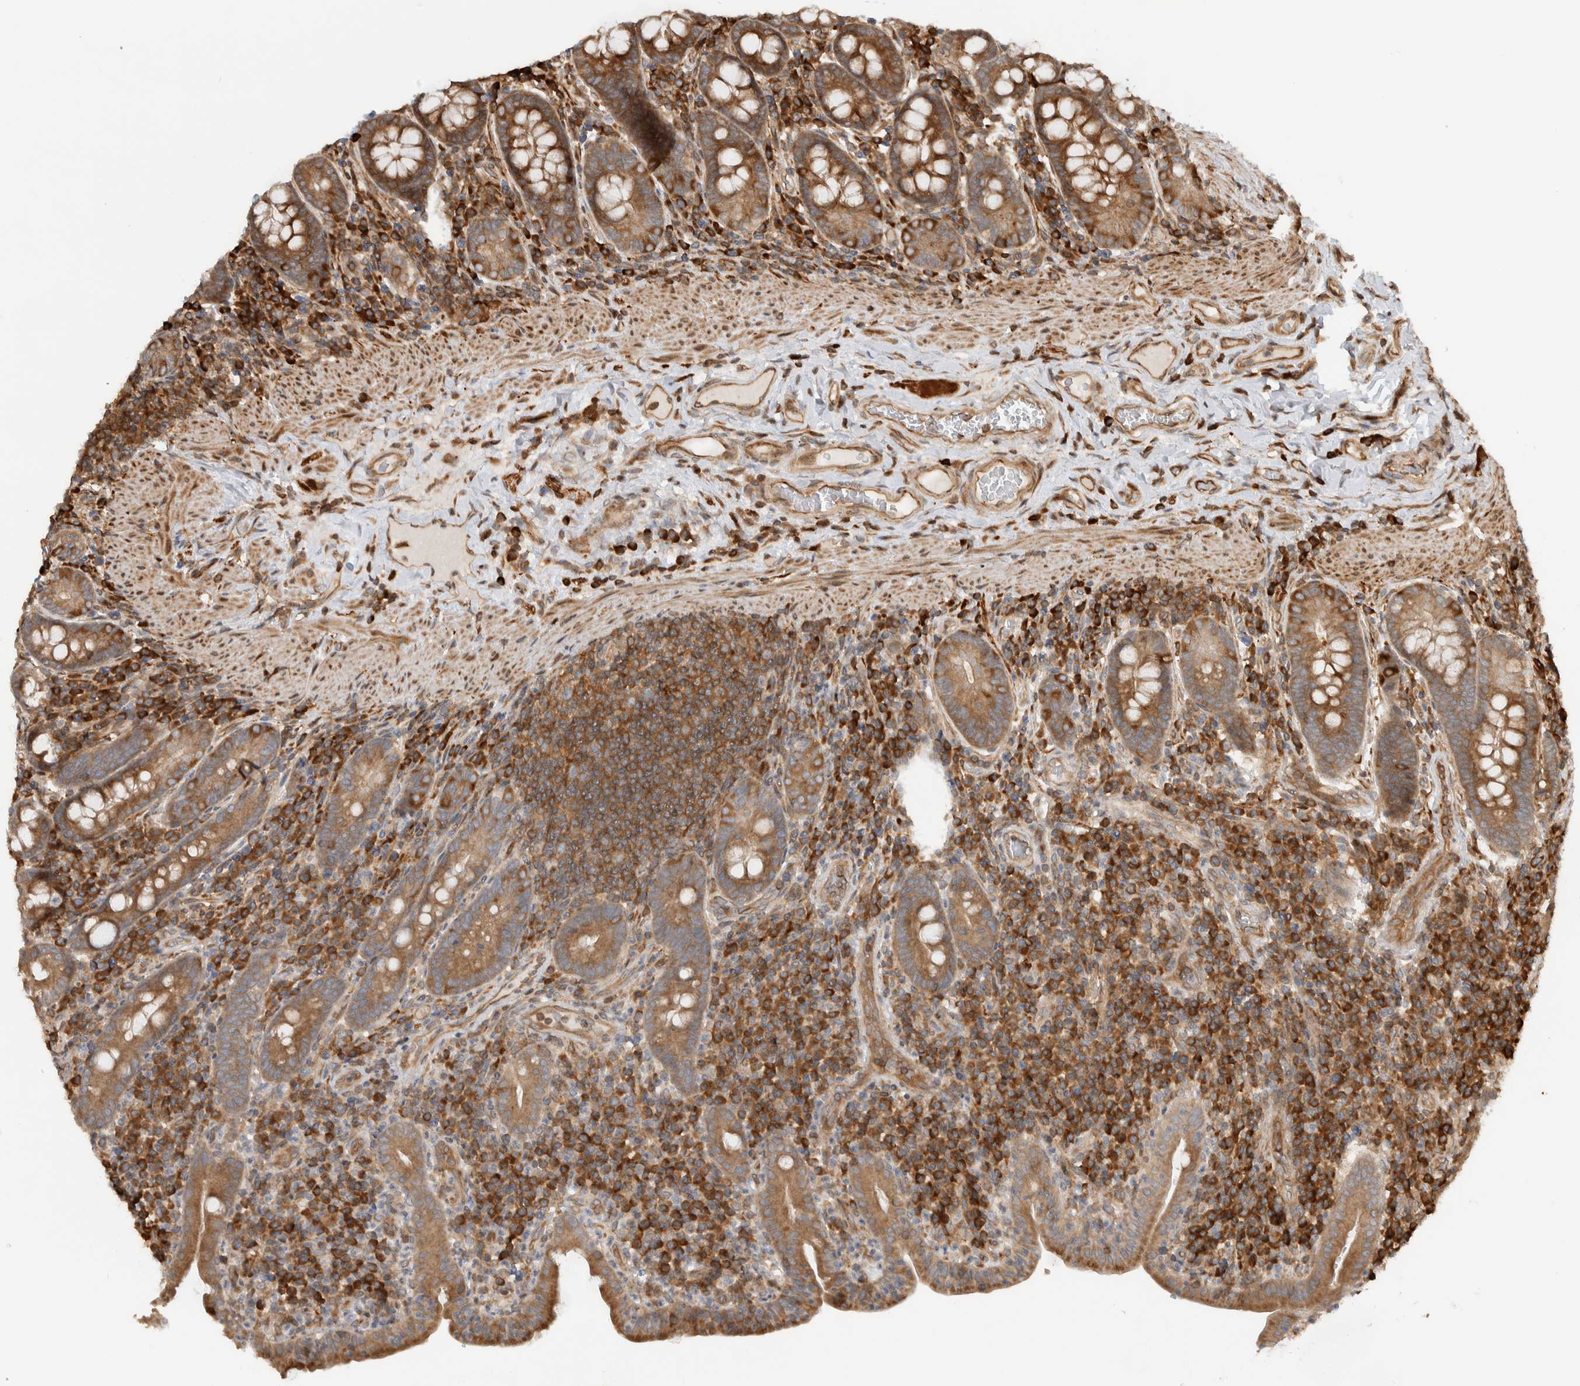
{"staining": {"intensity": "moderate", "quantity": ">75%", "location": "cytoplasmic/membranous"}, "tissue": "duodenum", "cell_type": "Glandular cells", "image_type": "normal", "snomed": [{"axis": "morphology", "description": "Normal tissue, NOS"}, {"axis": "morphology", "description": "Adenocarcinoma, NOS"}, {"axis": "topography", "description": "Pancreas"}, {"axis": "topography", "description": "Duodenum"}], "caption": "Protein expression analysis of unremarkable duodenum exhibits moderate cytoplasmic/membranous expression in approximately >75% of glandular cells. The protein is shown in brown color, while the nuclei are stained blue.", "gene": "CNTROB", "patient": {"sex": "male", "age": 50}}